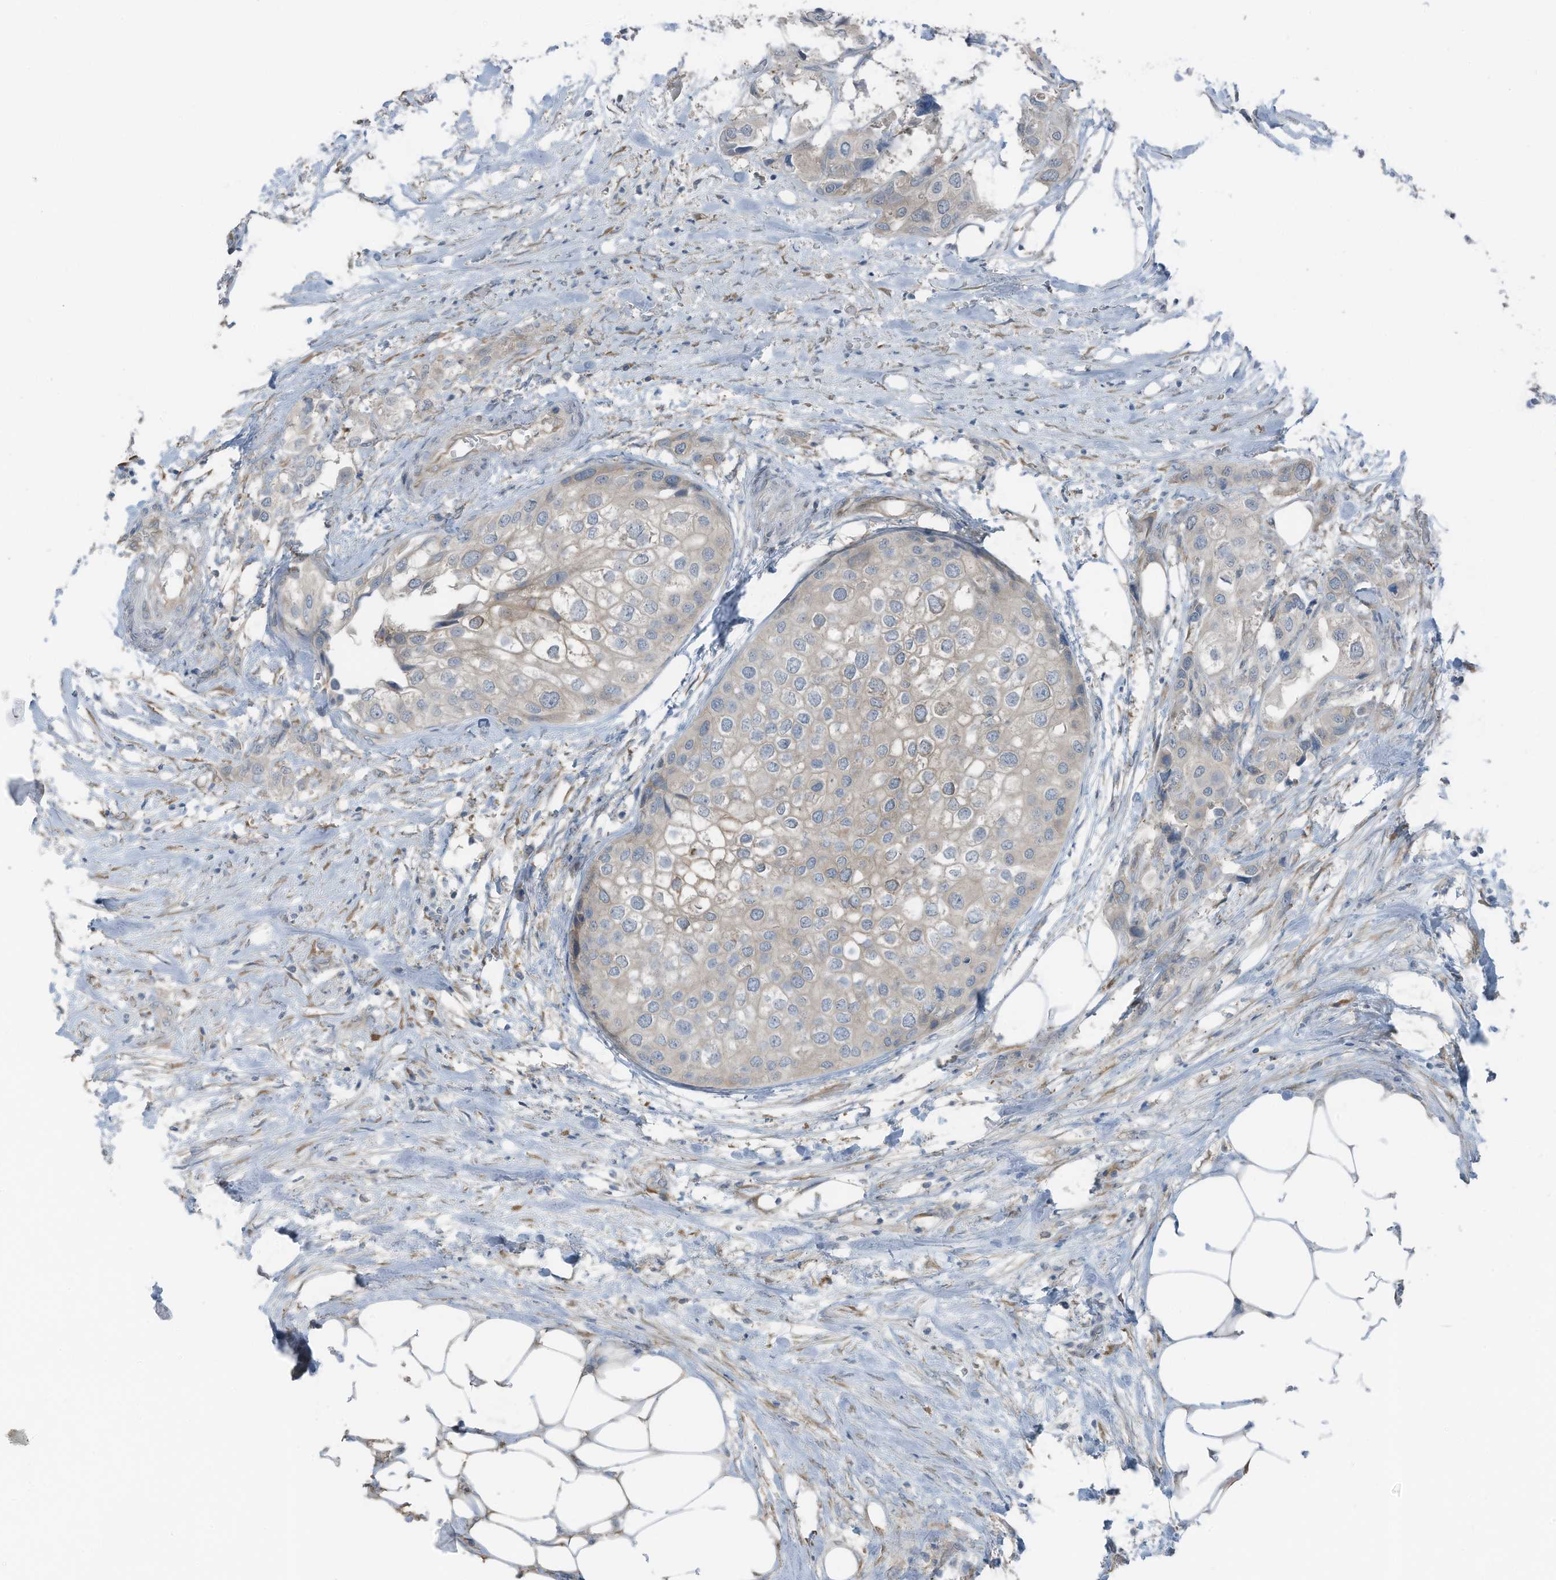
{"staining": {"intensity": "negative", "quantity": "none", "location": "none"}, "tissue": "urothelial cancer", "cell_type": "Tumor cells", "image_type": "cancer", "snomed": [{"axis": "morphology", "description": "Urothelial carcinoma, High grade"}, {"axis": "topography", "description": "Urinary bladder"}], "caption": "This is a photomicrograph of IHC staining of urothelial cancer, which shows no staining in tumor cells.", "gene": "ARHGEF33", "patient": {"sex": "male", "age": 64}}